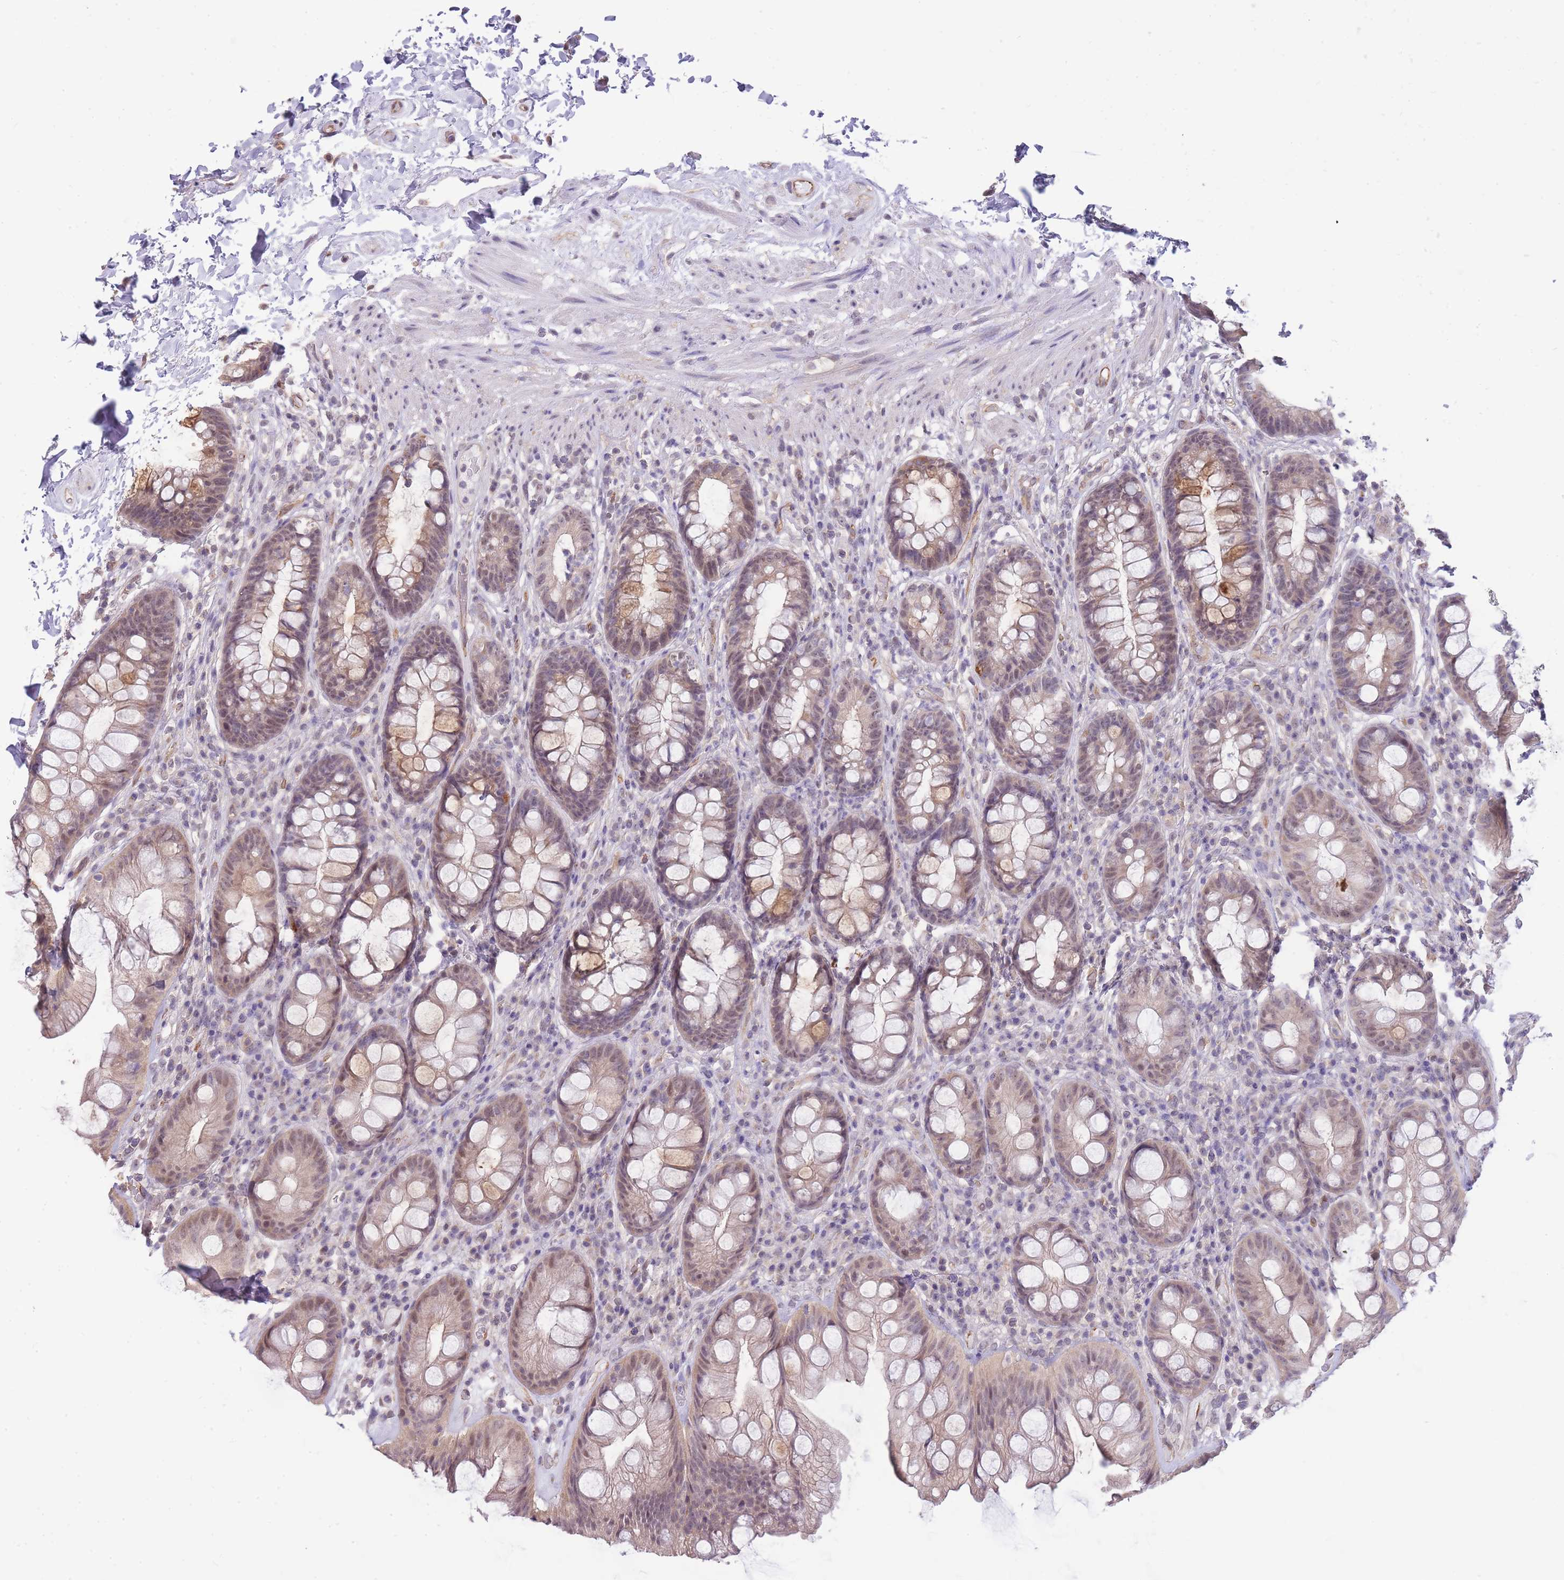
{"staining": {"intensity": "moderate", "quantity": "25%-75%", "location": "cytoplasmic/membranous,nuclear"}, "tissue": "rectum", "cell_type": "Glandular cells", "image_type": "normal", "snomed": [{"axis": "morphology", "description": "Normal tissue, NOS"}, {"axis": "topography", "description": "Rectum"}], "caption": "Immunohistochemical staining of unremarkable human rectum demonstrates medium levels of moderate cytoplasmic/membranous,nuclear positivity in about 25%-75% of glandular cells.", "gene": "C19orf25", "patient": {"sex": "male", "age": 74}}